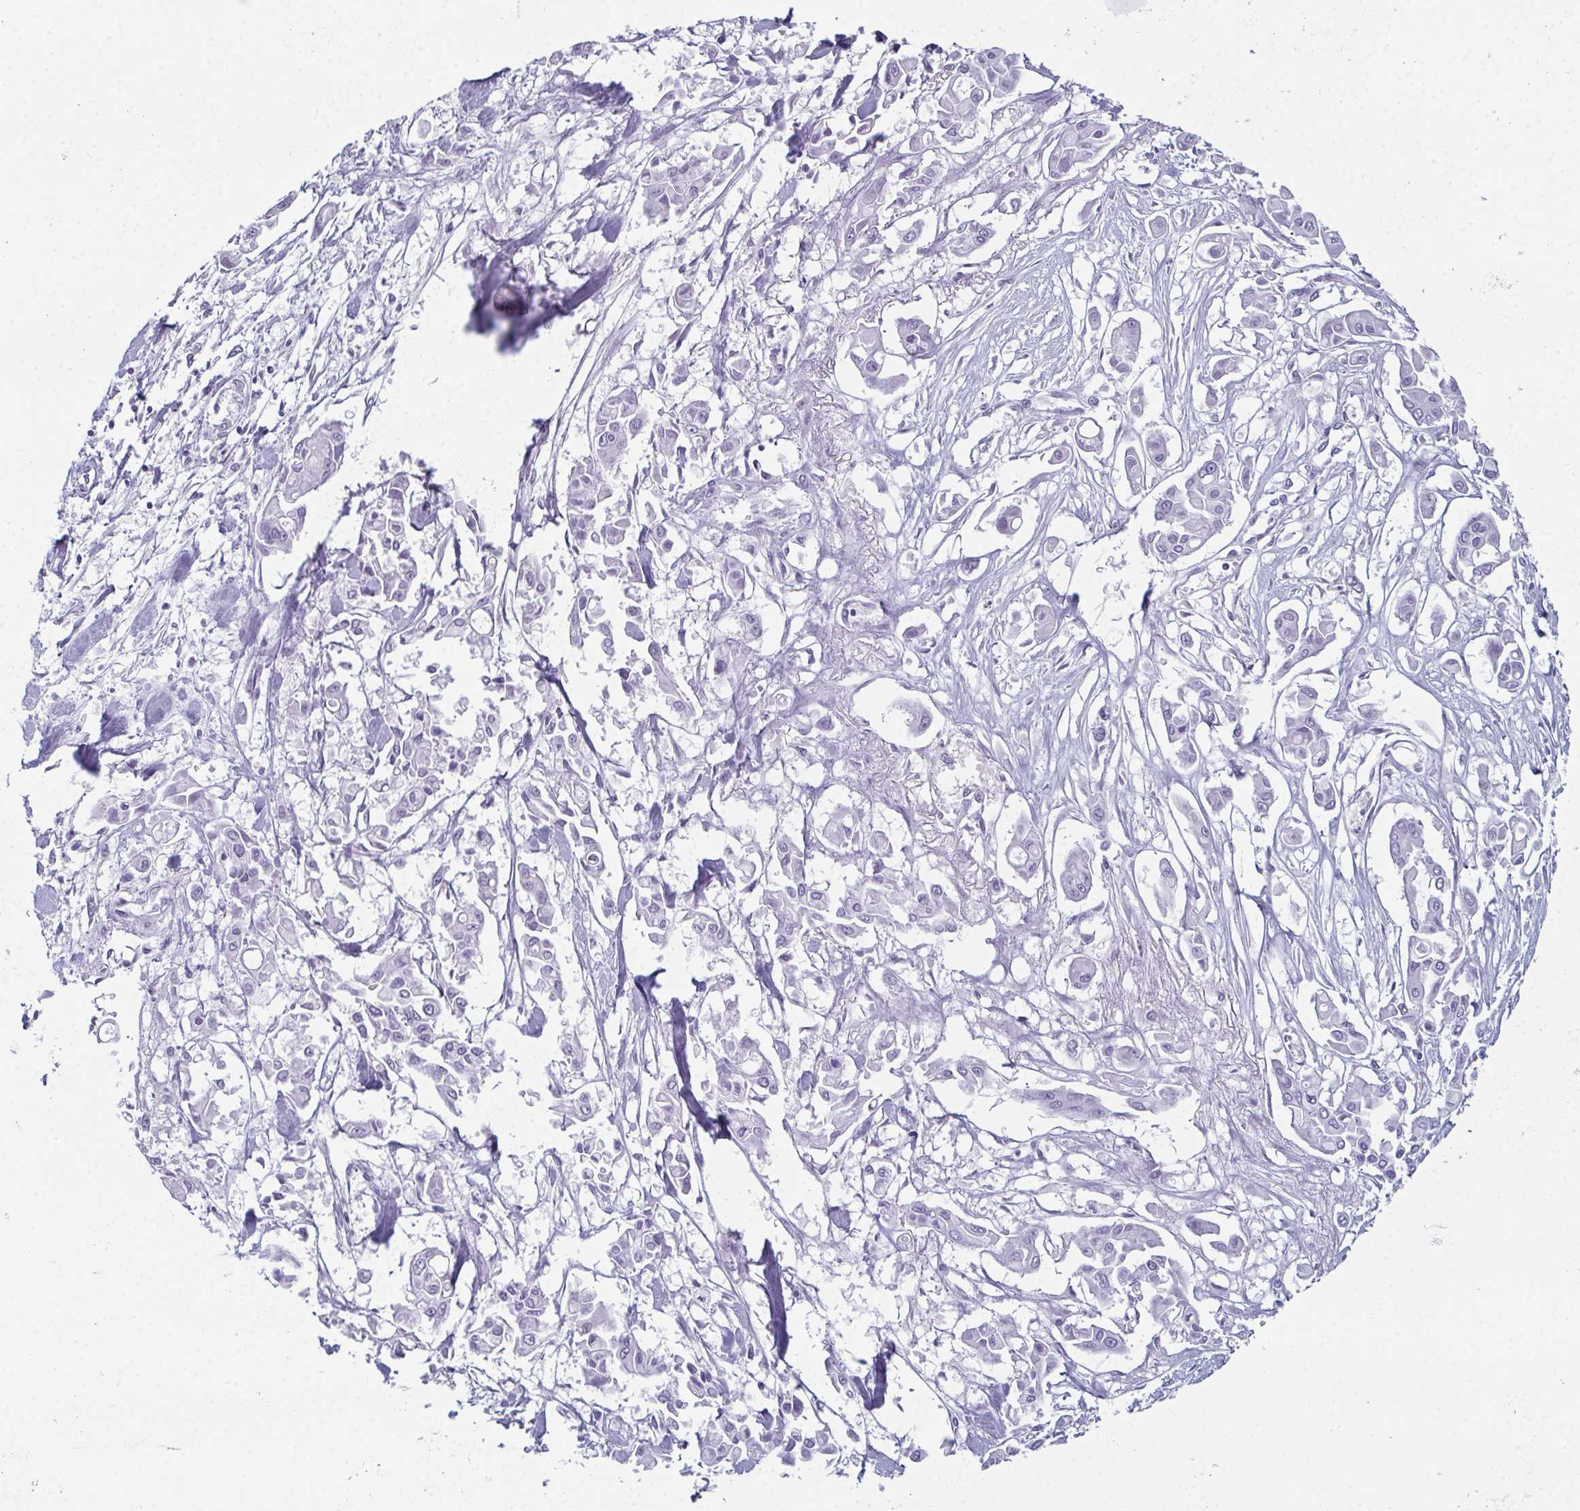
{"staining": {"intensity": "negative", "quantity": "none", "location": "none"}, "tissue": "pancreatic cancer", "cell_type": "Tumor cells", "image_type": "cancer", "snomed": [{"axis": "morphology", "description": "Adenocarcinoma, NOS"}, {"axis": "topography", "description": "Pancreas"}], "caption": "A histopathology image of human adenocarcinoma (pancreatic) is negative for staining in tumor cells. (DAB (3,3'-diaminobenzidine) immunohistochemistry with hematoxylin counter stain).", "gene": "ENKUR", "patient": {"sex": "male", "age": 61}}